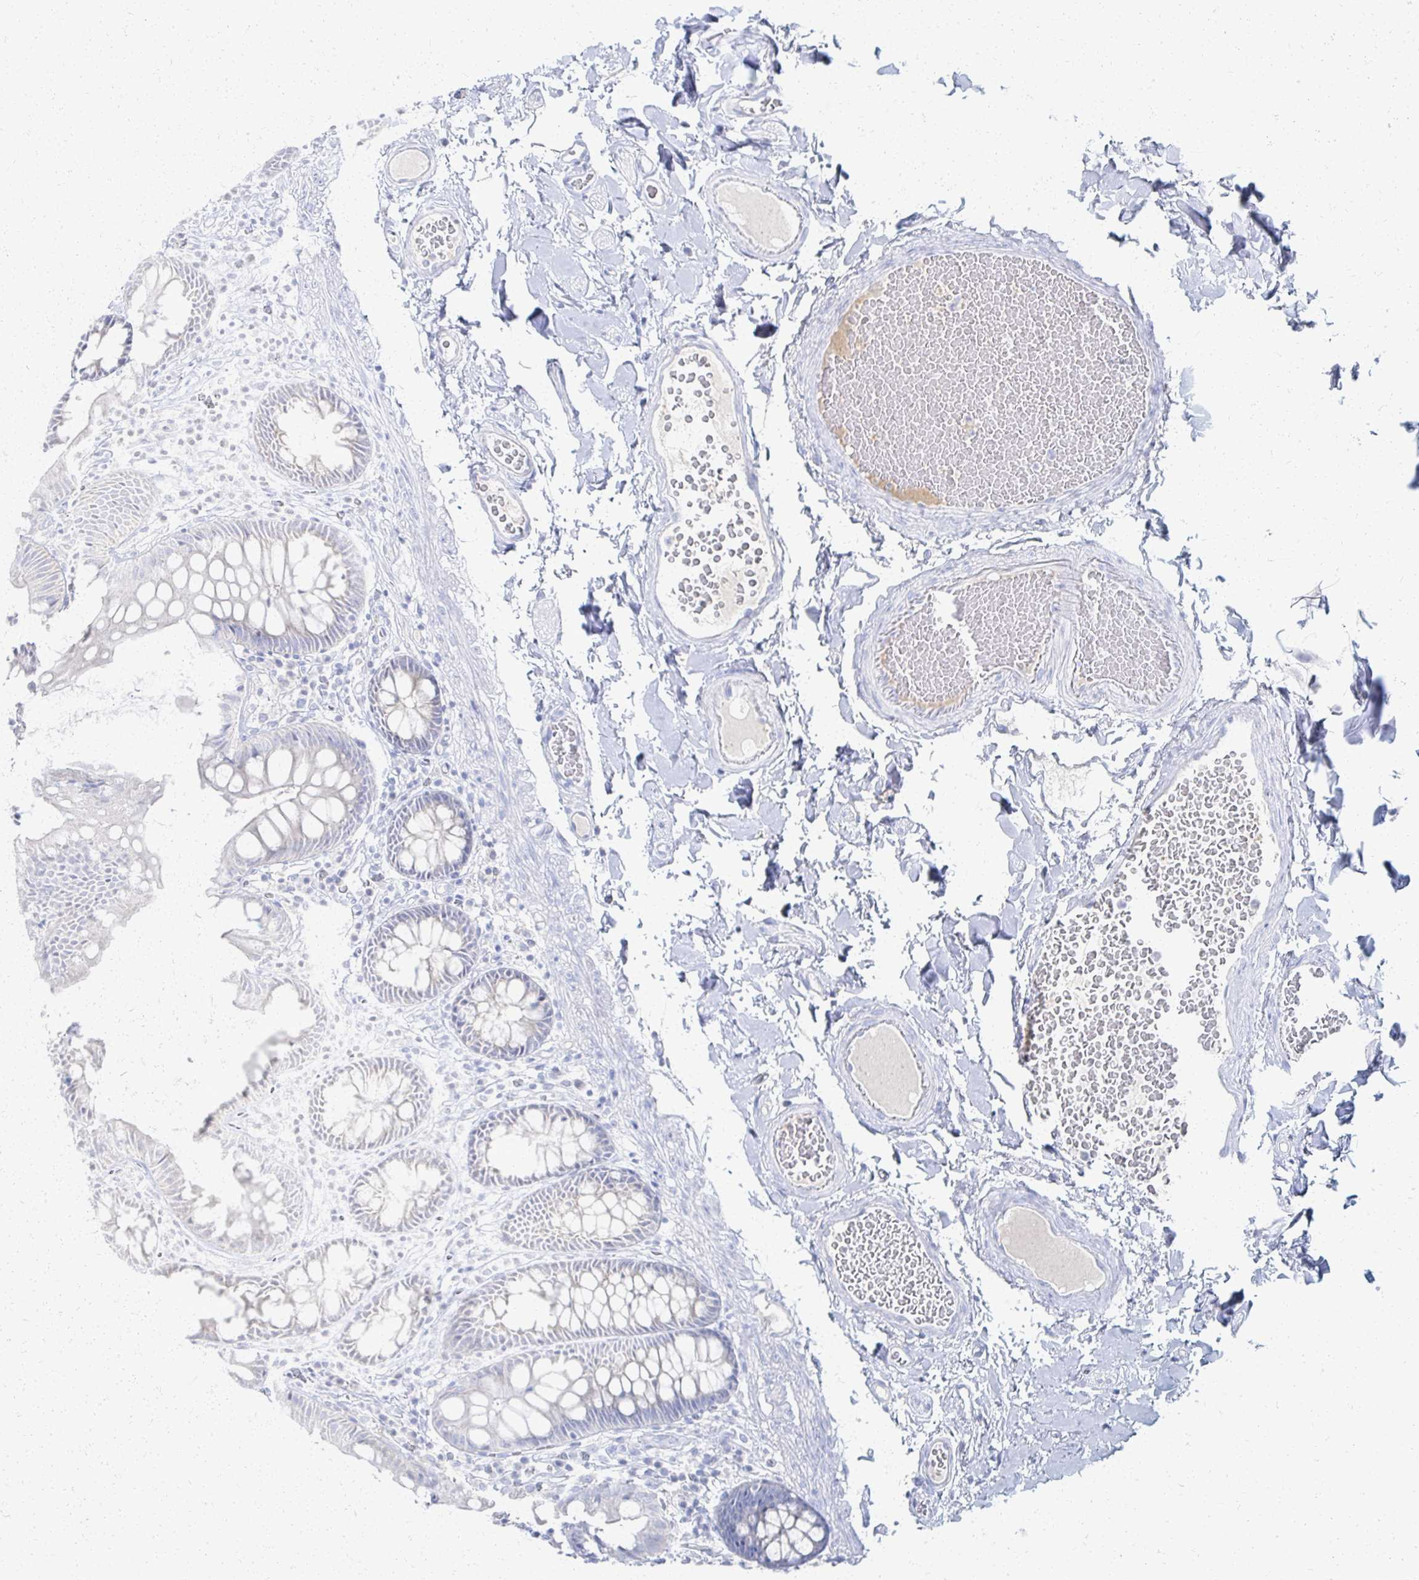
{"staining": {"intensity": "negative", "quantity": "none", "location": "none"}, "tissue": "colon", "cell_type": "Endothelial cells", "image_type": "normal", "snomed": [{"axis": "morphology", "description": "Normal tissue, NOS"}, {"axis": "topography", "description": "Colon"}], "caption": "This is a histopathology image of IHC staining of unremarkable colon, which shows no positivity in endothelial cells.", "gene": "PRR20A", "patient": {"sex": "male", "age": 84}}